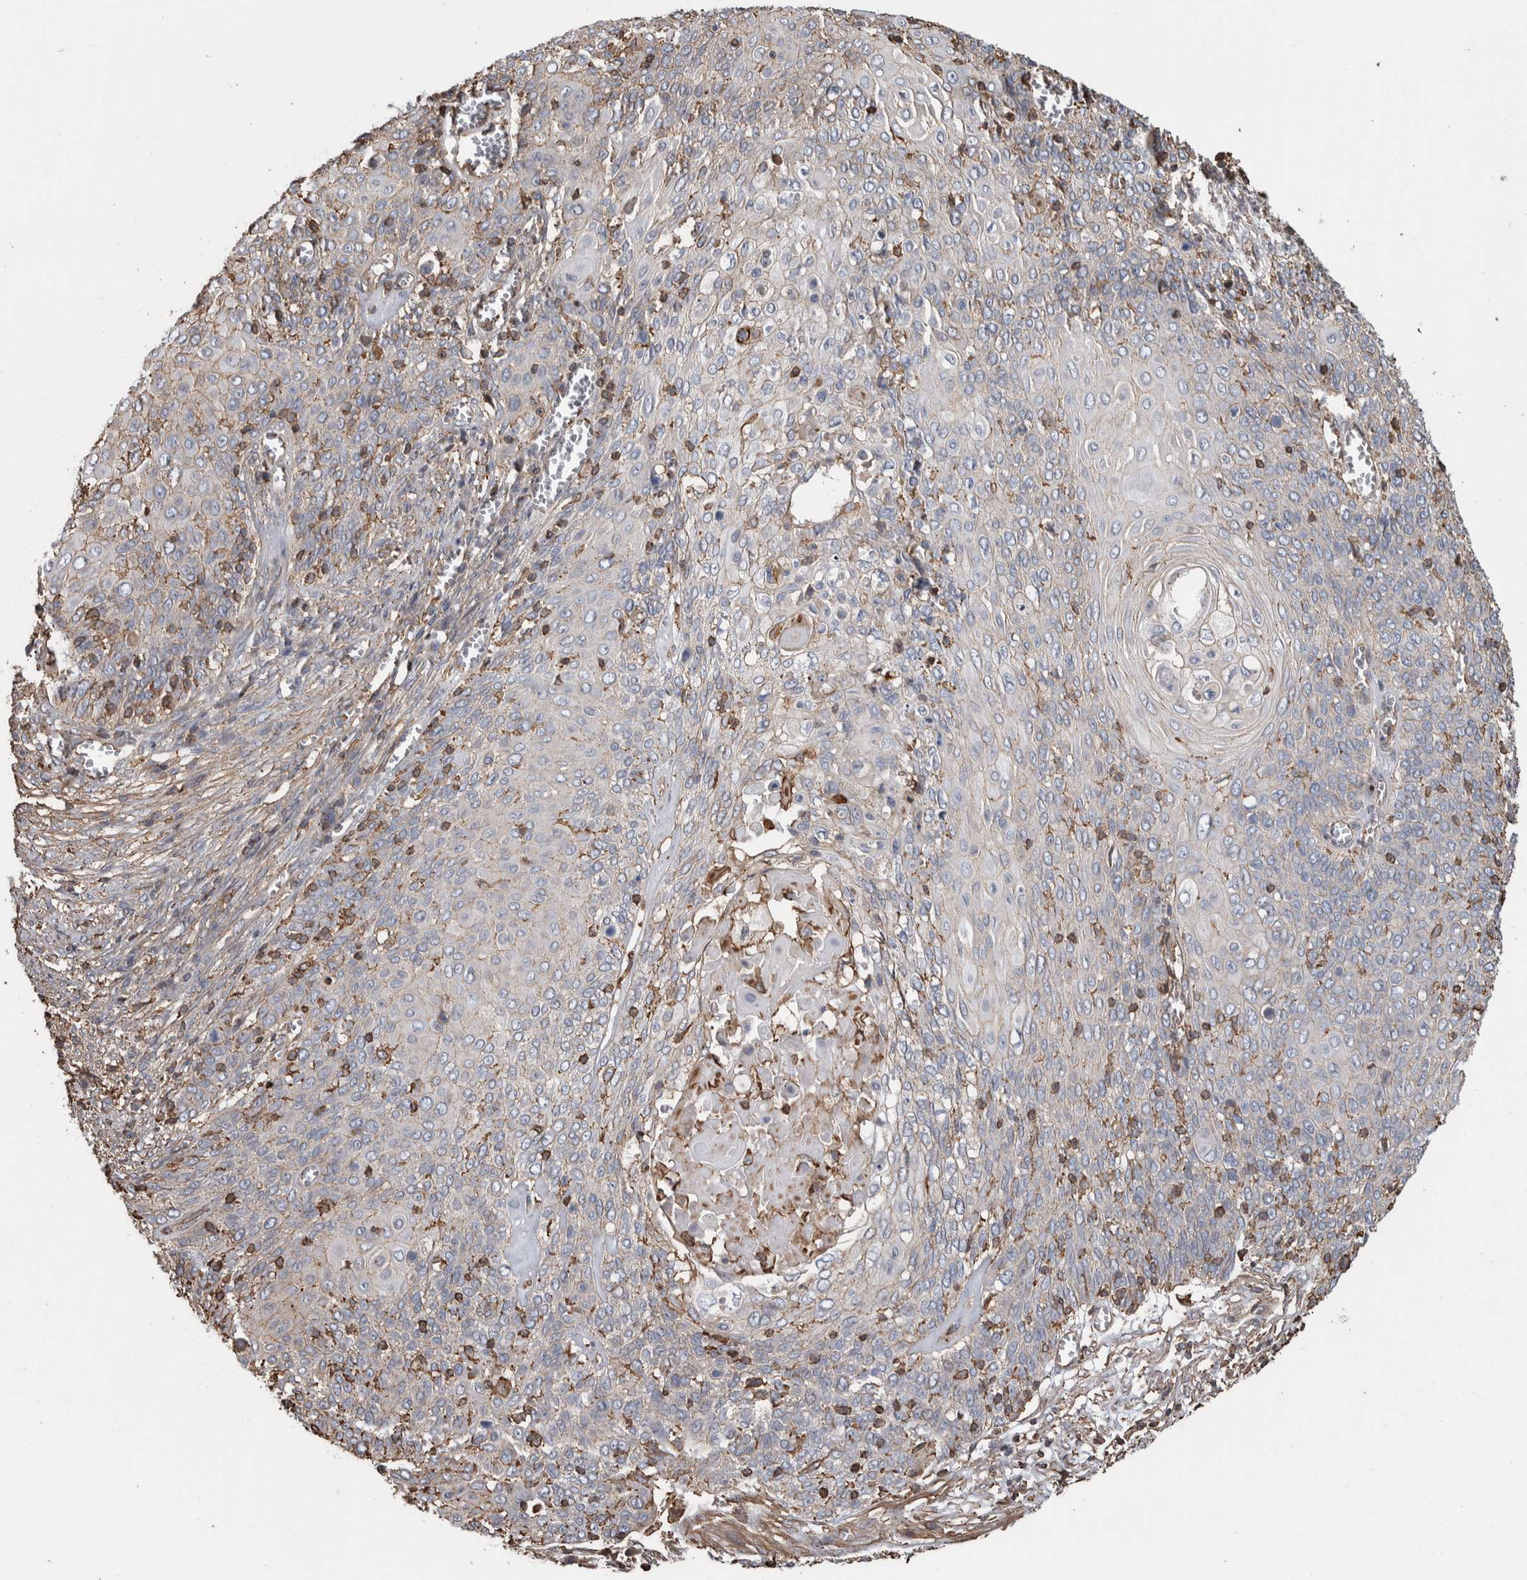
{"staining": {"intensity": "weak", "quantity": "<25%", "location": "cytoplasmic/membranous"}, "tissue": "cervical cancer", "cell_type": "Tumor cells", "image_type": "cancer", "snomed": [{"axis": "morphology", "description": "Squamous cell carcinoma, NOS"}, {"axis": "topography", "description": "Cervix"}], "caption": "Immunohistochemistry (IHC) micrograph of neoplastic tissue: human cervical squamous cell carcinoma stained with DAB displays no significant protein expression in tumor cells.", "gene": "ENPP2", "patient": {"sex": "female", "age": 39}}